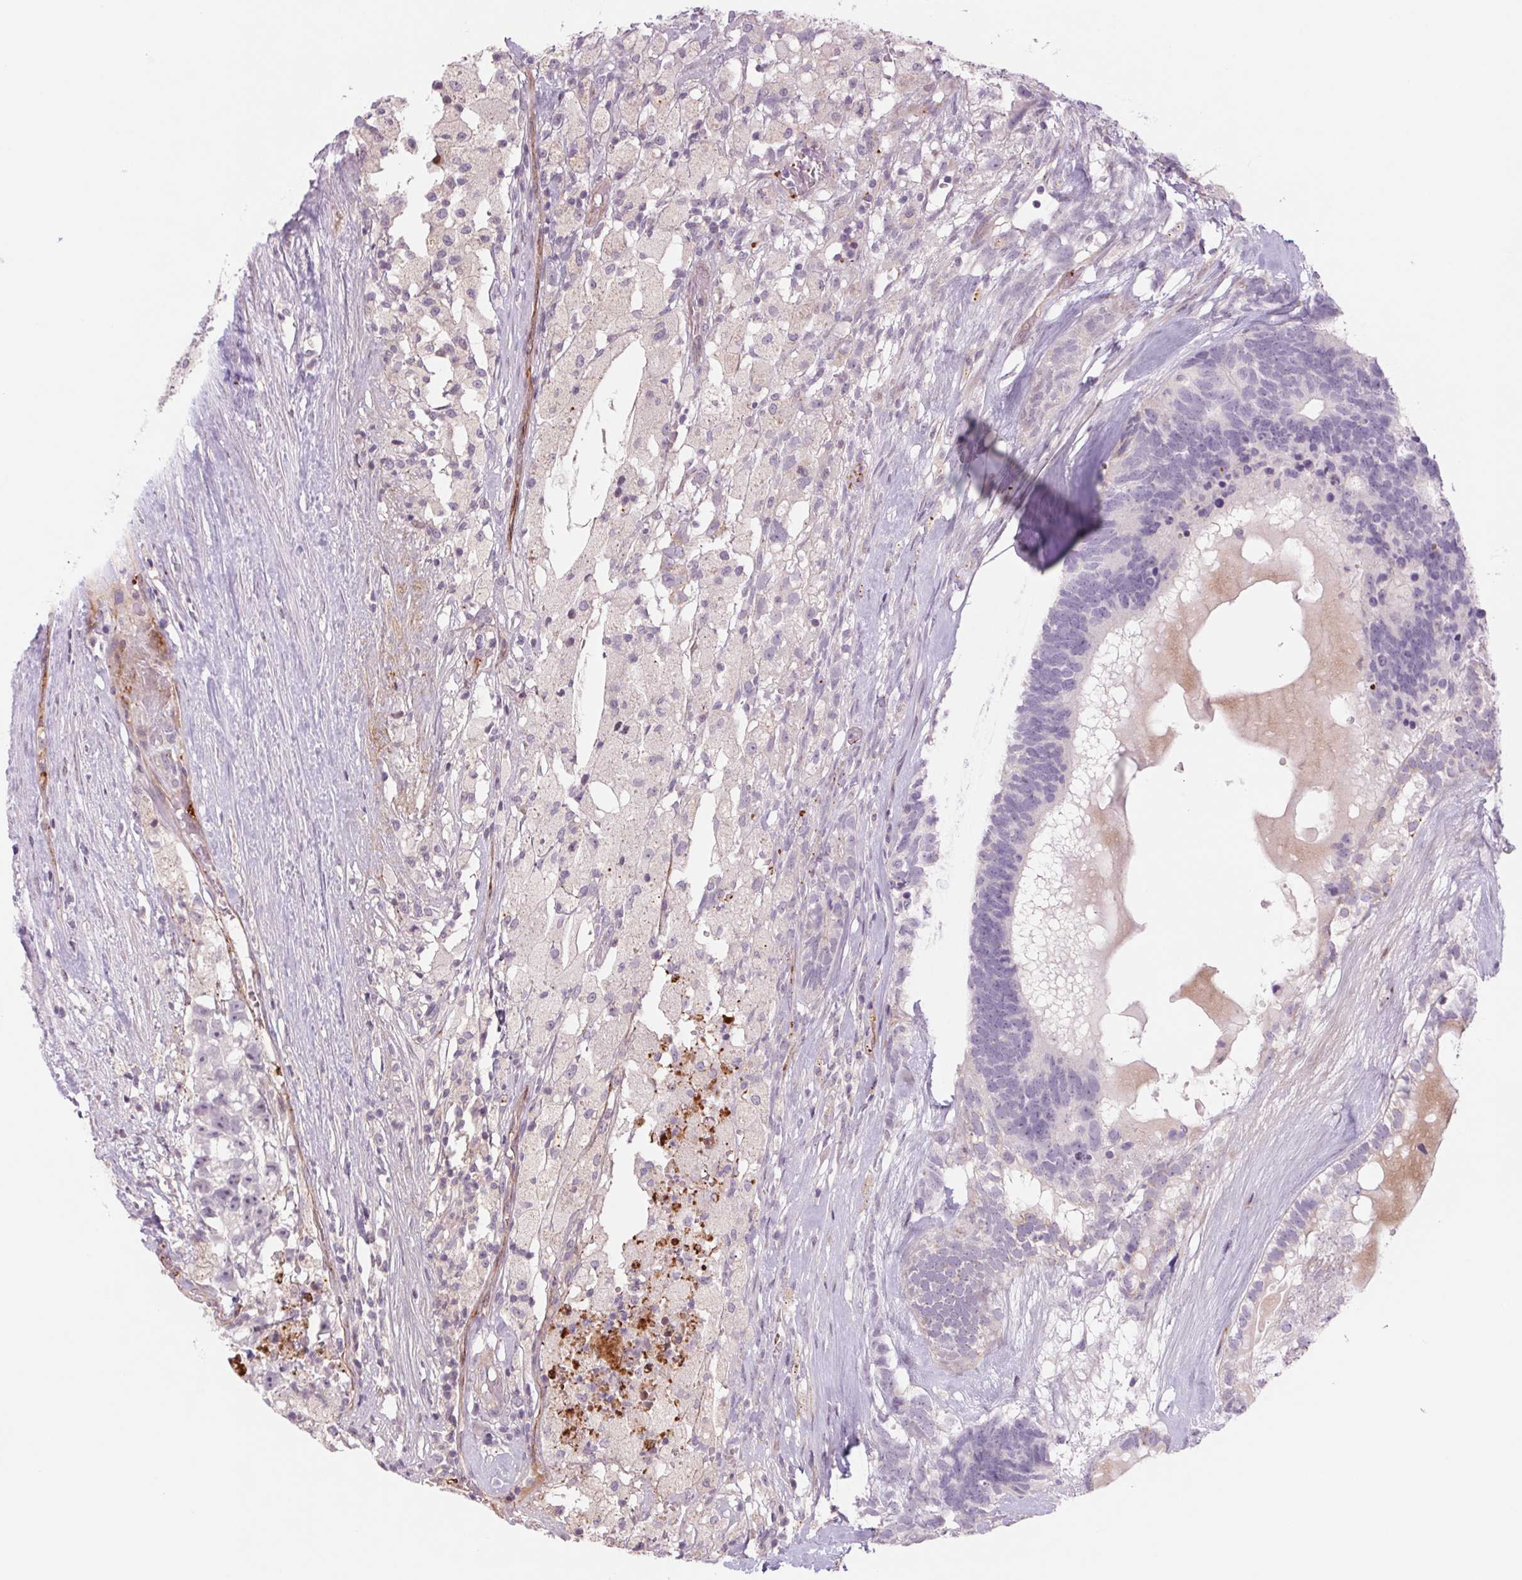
{"staining": {"intensity": "moderate", "quantity": "<25%", "location": "cytoplasmic/membranous"}, "tissue": "testis cancer", "cell_type": "Tumor cells", "image_type": "cancer", "snomed": [{"axis": "morphology", "description": "Seminoma, NOS"}, {"axis": "morphology", "description": "Carcinoma, Embryonal, NOS"}, {"axis": "topography", "description": "Testis"}], "caption": "Immunohistochemical staining of testis cancer reveals moderate cytoplasmic/membranous protein positivity in approximately <25% of tumor cells.", "gene": "MS4A13", "patient": {"sex": "male", "age": 41}}